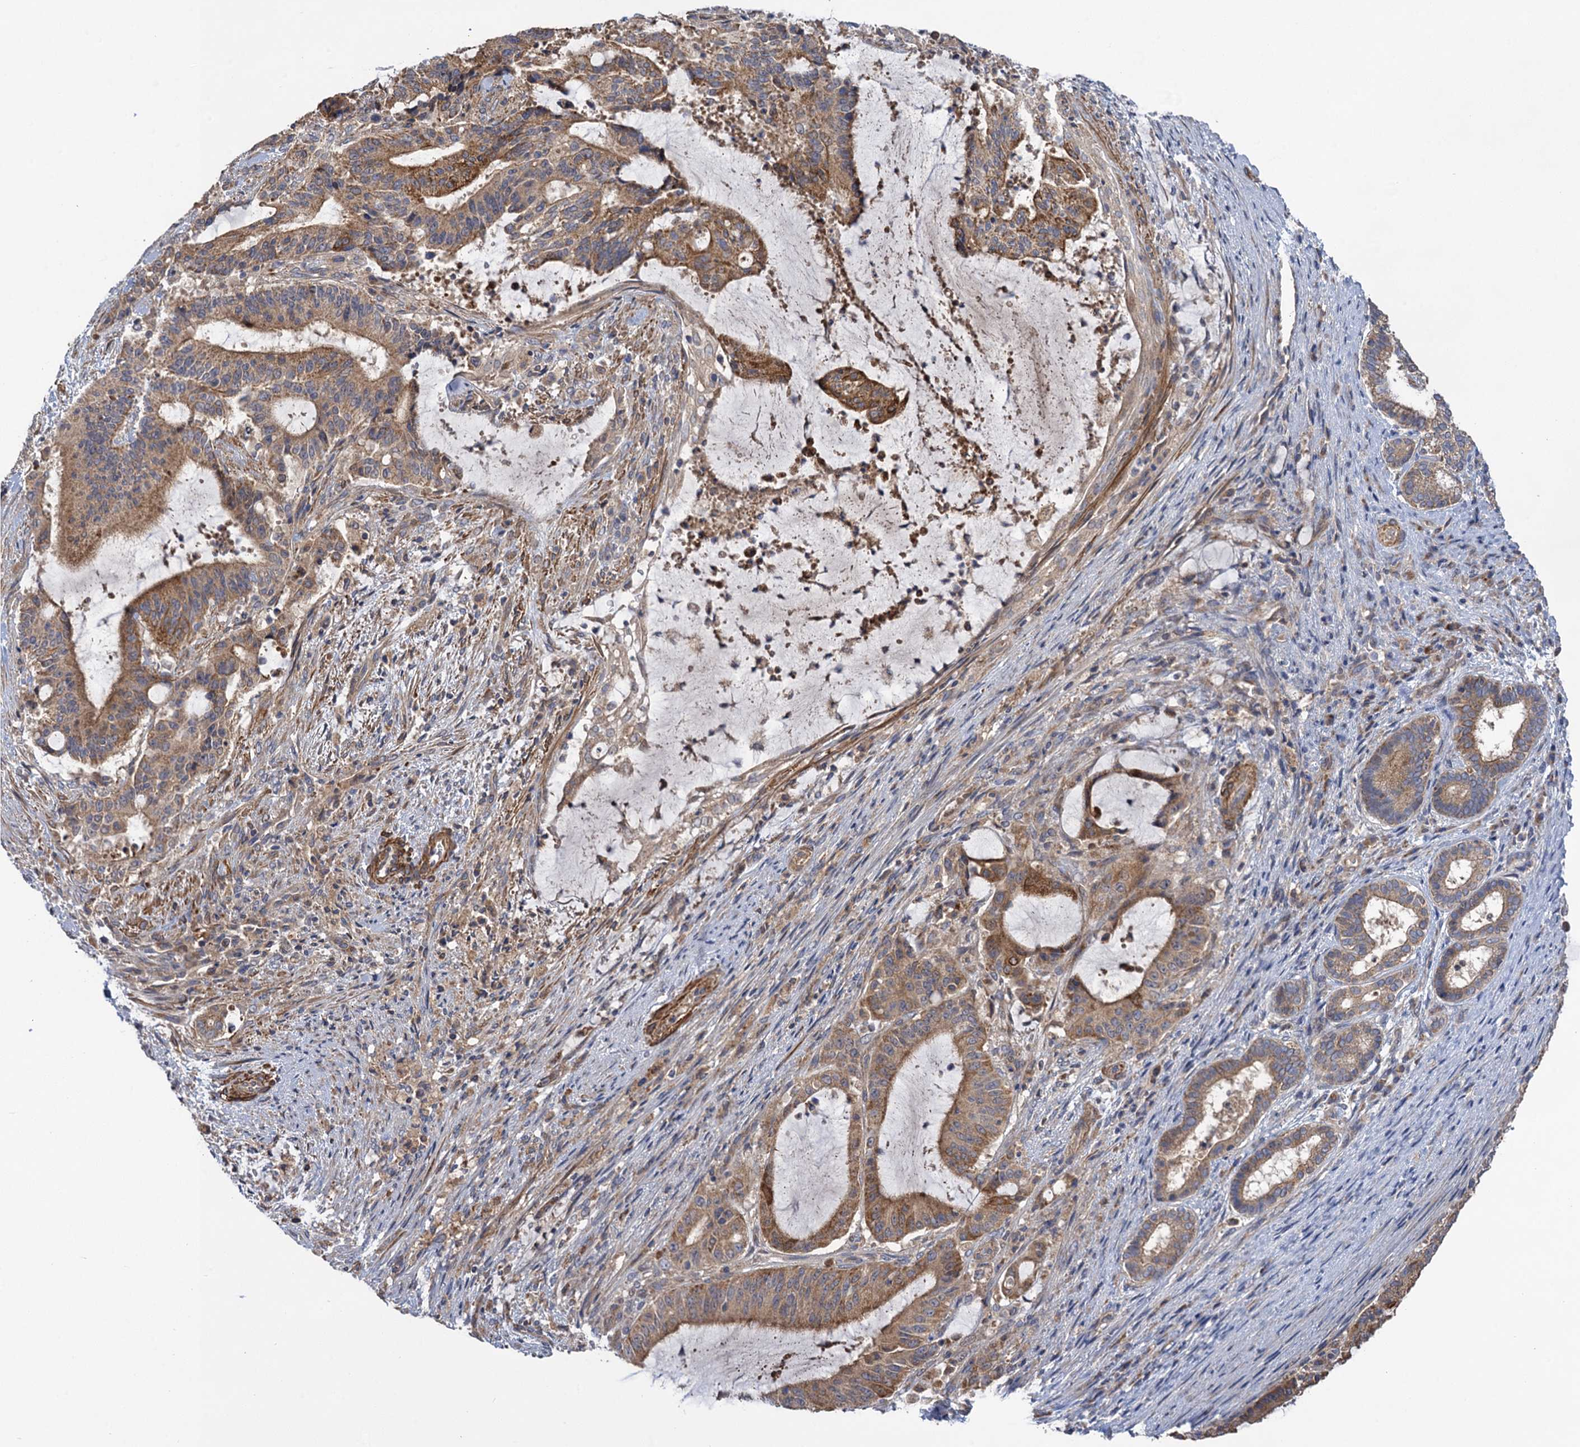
{"staining": {"intensity": "moderate", "quantity": ">75%", "location": "cytoplasmic/membranous"}, "tissue": "liver cancer", "cell_type": "Tumor cells", "image_type": "cancer", "snomed": [{"axis": "morphology", "description": "Normal tissue, NOS"}, {"axis": "morphology", "description": "Cholangiocarcinoma"}, {"axis": "topography", "description": "Liver"}, {"axis": "topography", "description": "Peripheral nerve tissue"}], "caption": "Tumor cells demonstrate medium levels of moderate cytoplasmic/membranous expression in about >75% of cells in human cholangiocarcinoma (liver). Nuclei are stained in blue.", "gene": "WDR88", "patient": {"sex": "female", "age": 73}}